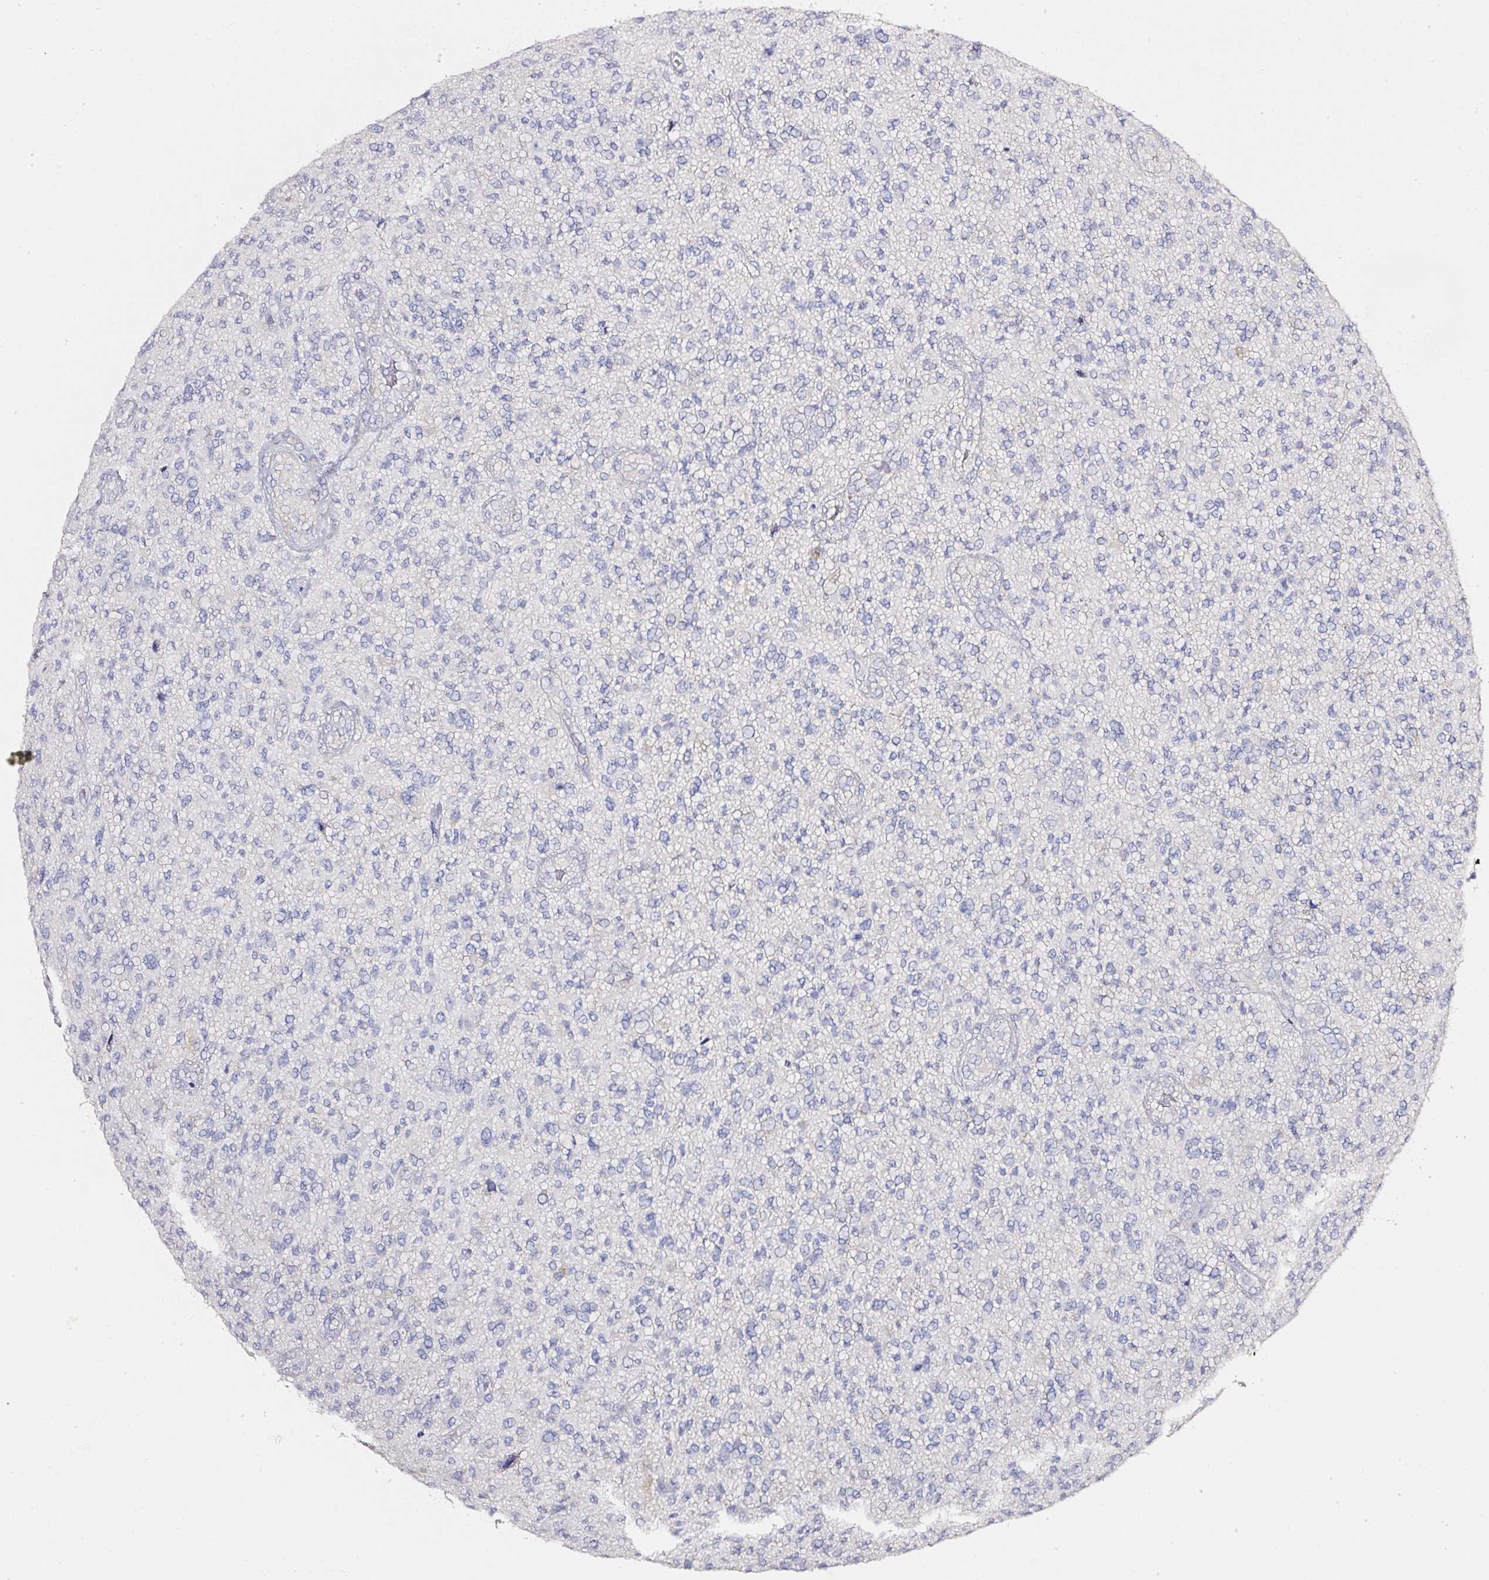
{"staining": {"intensity": "negative", "quantity": "none", "location": "none"}, "tissue": "glioma", "cell_type": "Tumor cells", "image_type": "cancer", "snomed": [{"axis": "morphology", "description": "Glioma, malignant, High grade"}, {"axis": "topography", "description": "Brain"}], "caption": "DAB (3,3'-diaminobenzidine) immunohistochemical staining of glioma reveals no significant positivity in tumor cells.", "gene": "PDXDC1", "patient": {"sex": "male", "age": 47}}